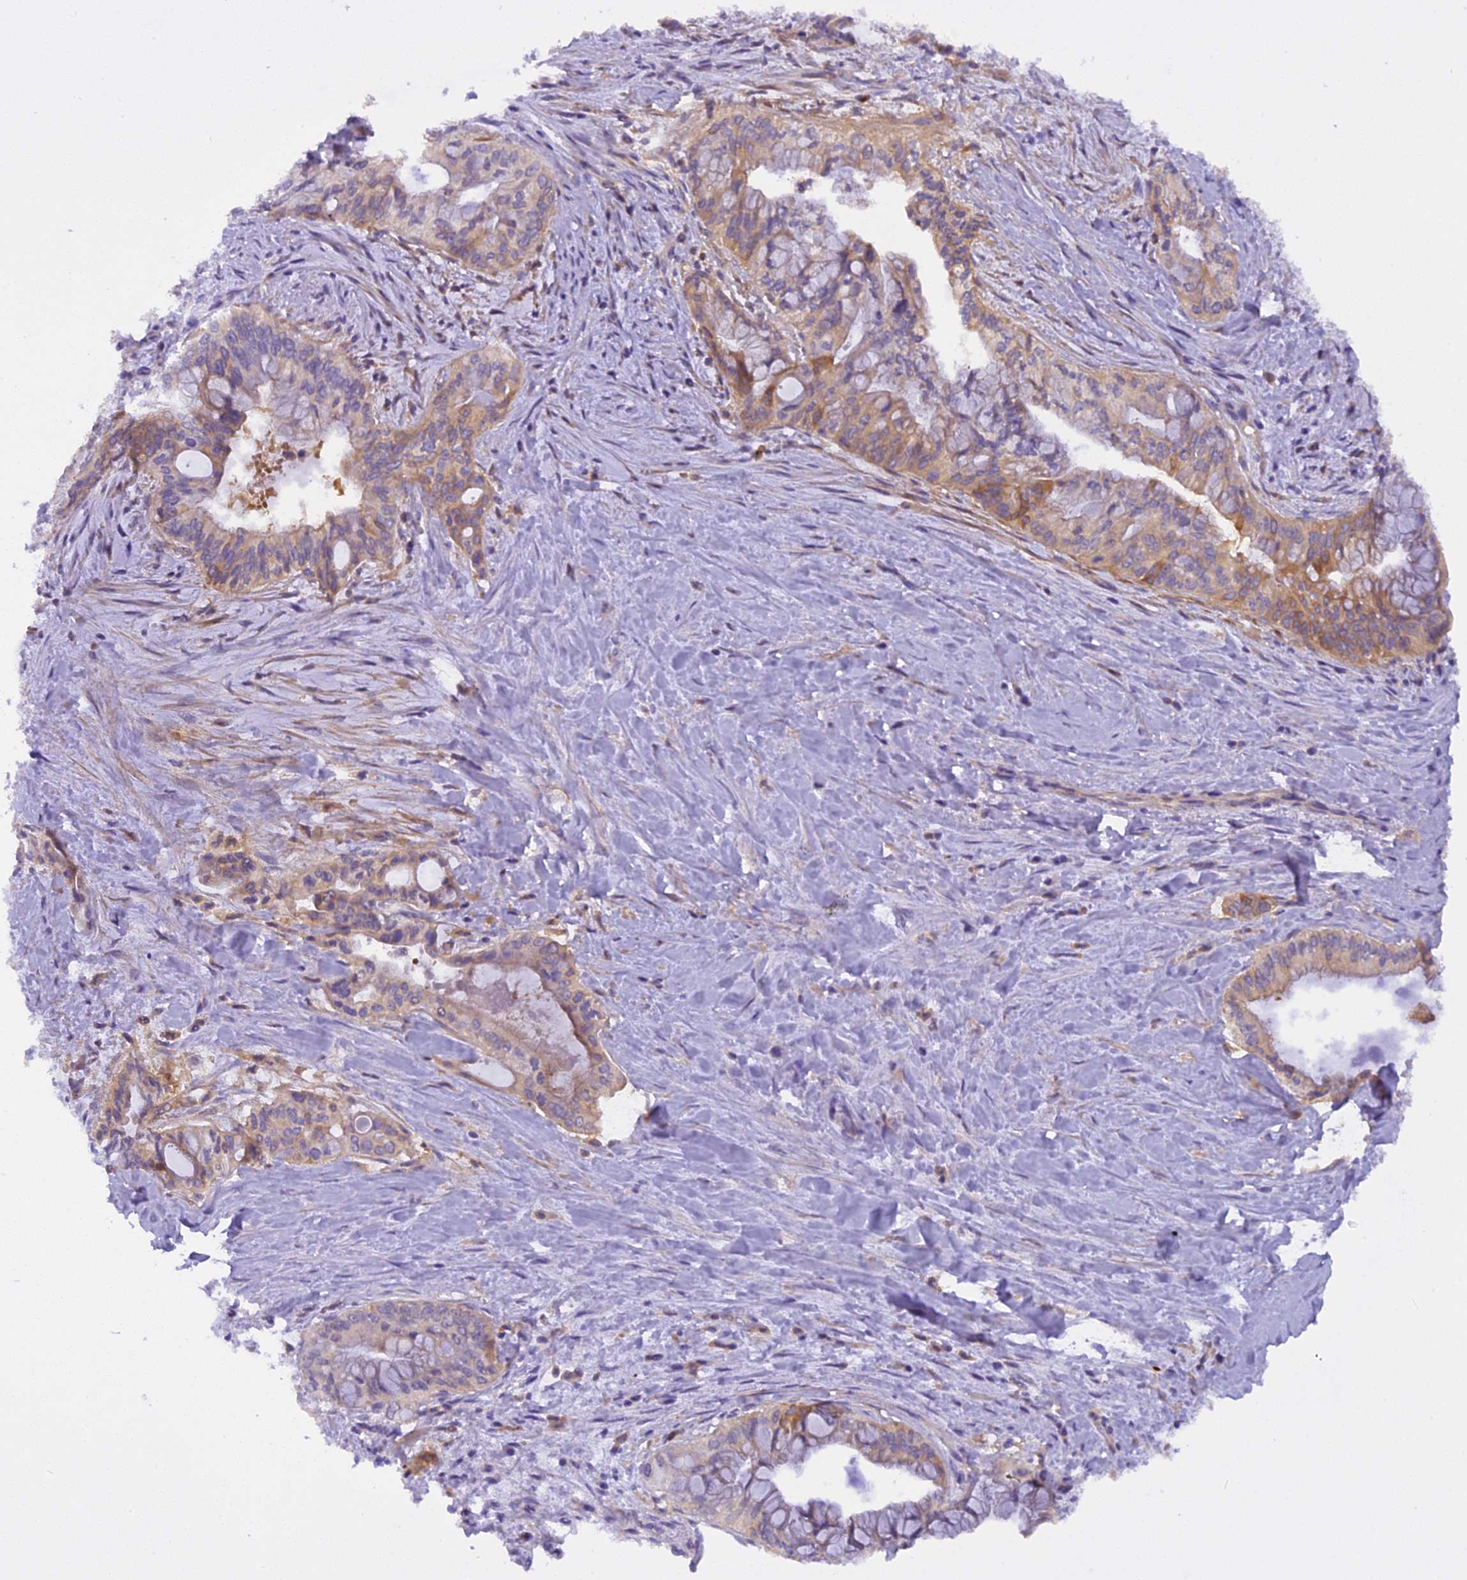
{"staining": {"intensity": "moderate", "quantity": "25%-75%", "location": "cytoplasmic/membranous"}, "tissue": "pancreatic cancer", "cell_type": "Tumor cells", "image_type": "cancer", "snomed": [{"axis": "morphology", "description": "Adenocarcinoma, NOS"}, {"axis": "topography", "description": "Pancreas"}], "caption": "This is an image of immunohistochemistry staining of pancreatic cancer, which shows moderate positivity in the cytoplasmic/membranous of tumor cells.", "gene": "STOML1", "patient": {"sex": "male", "age": 46}}